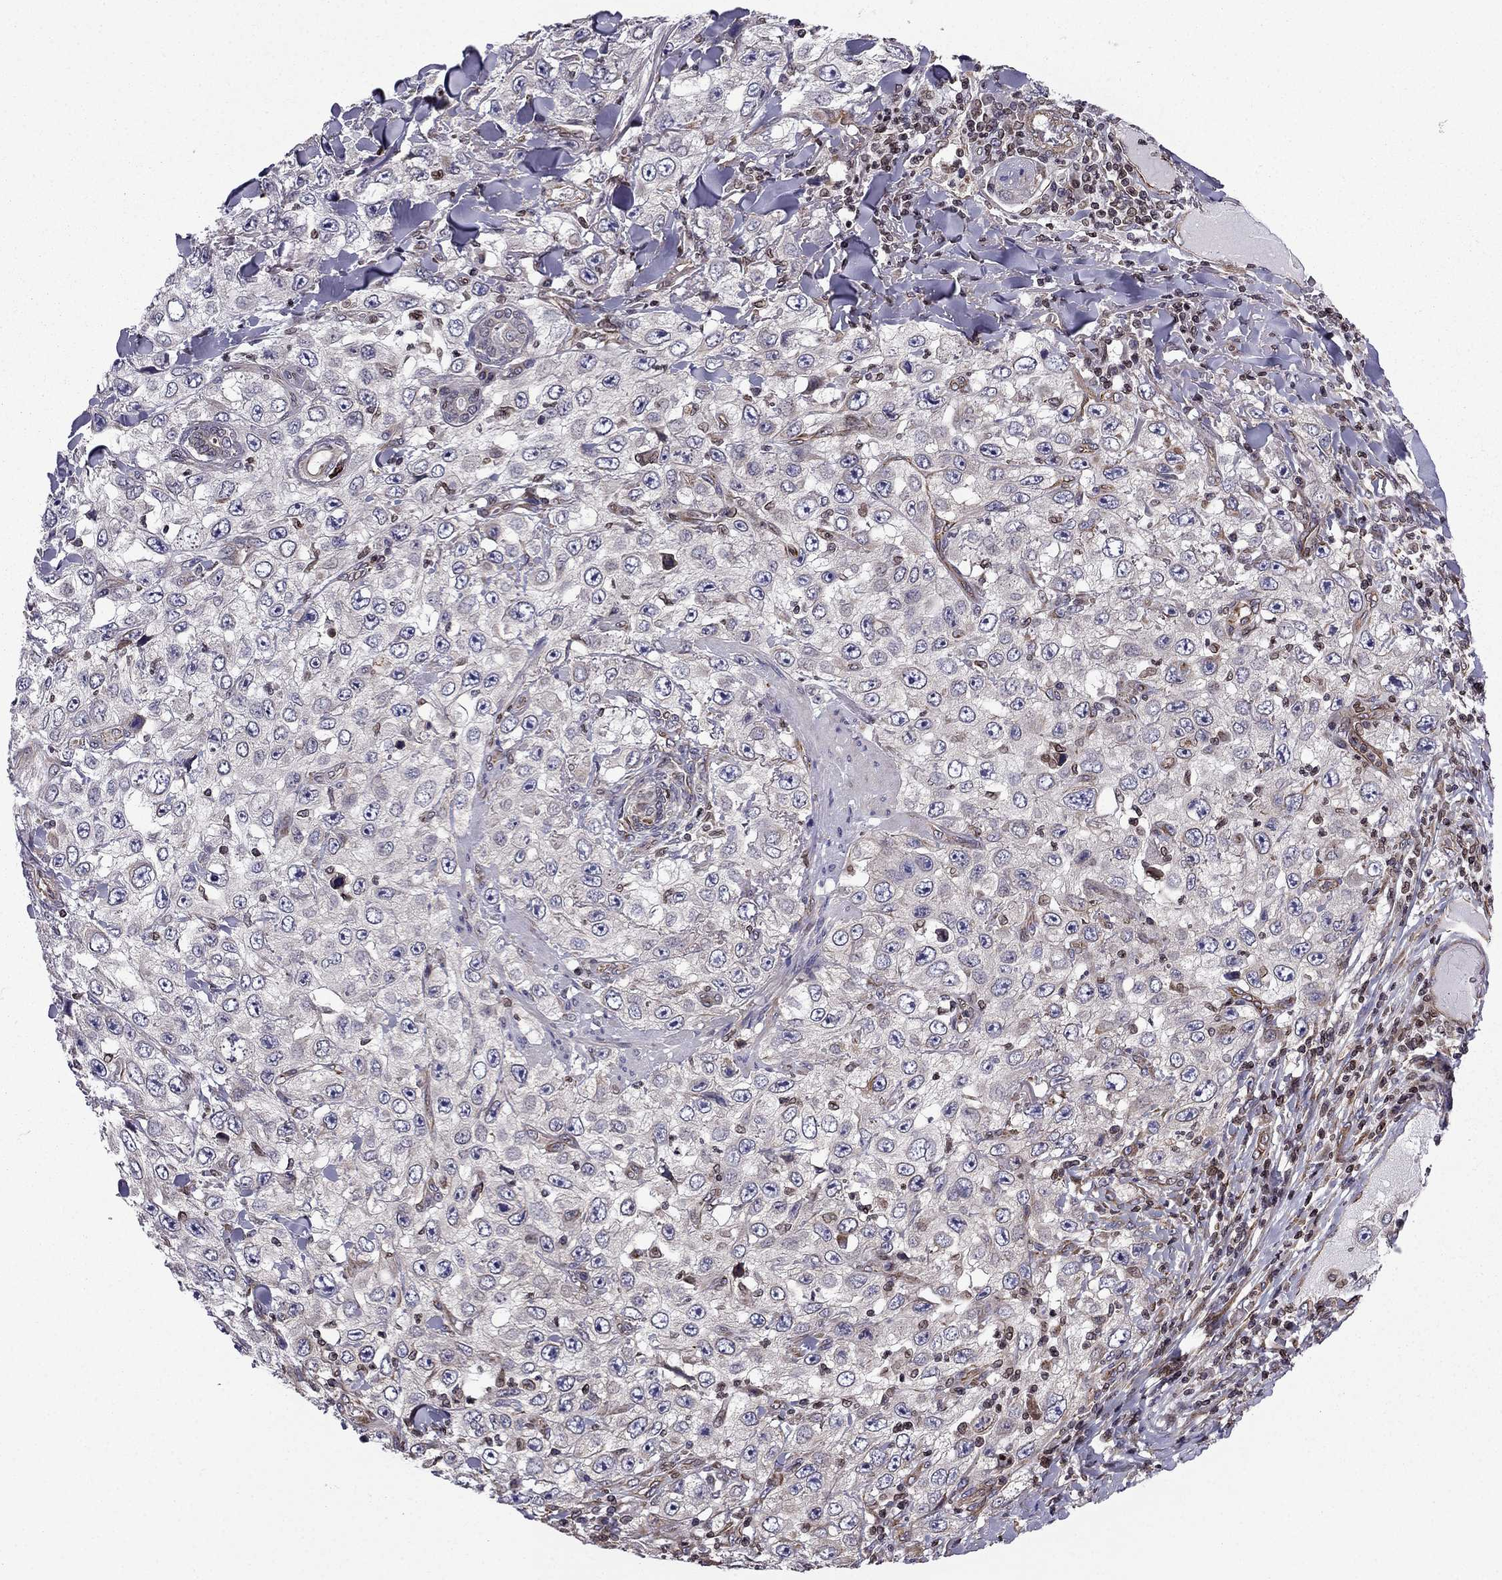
{"staining": {"intensity": "negative", "quantity": "none", "location": "none"}, "tissue": "skin cancer", "cell_type": "Tumor cells", "image_type": "cancer", "snomed": [{"axis": "morphology", "description": "Squamous cell carcinoma, NOS"}, {"axis": "topography", "description": "Skin"}], "caption": "Skin cancer was stained to show a protein in brown. There is no significant positivity in tumor cells.", "gene": "CDC42BPA", "patient": {"sex": "male", "age": 82}}